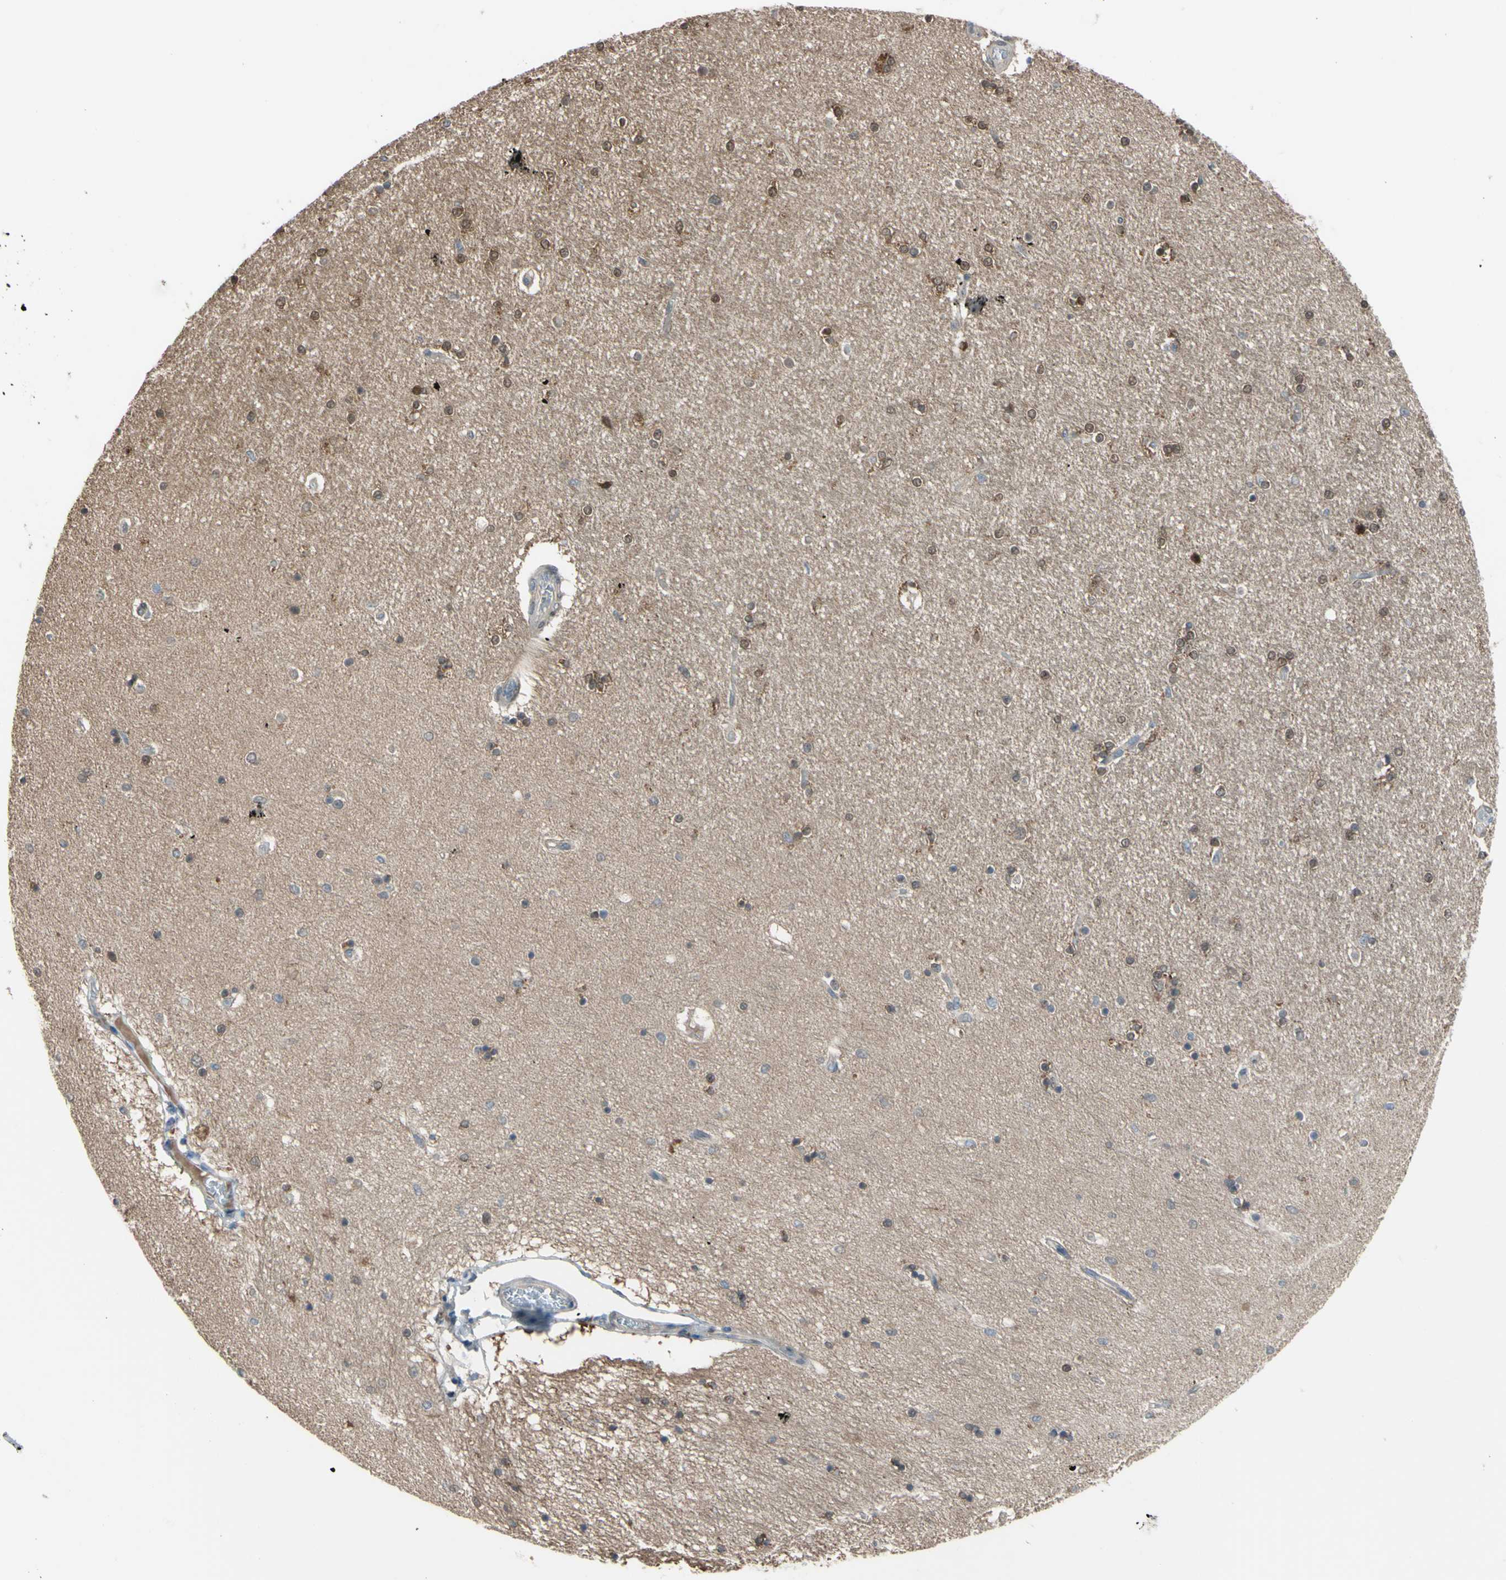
{"staining": {"intensity": "weak", "quantity": "<25%", "location": "nuclear"}, "tissue": "hippocampus", "cell_type": "Glial cells", "image_type": "normal", "snomed": [{"axis": "morphology", "description": "Normal tissue, NOS"}, {"axis": "topography", "description": "Hippocampus"}], "caption": "Hippocampus was stained to show a protein in brown. There is no significant positivity in glial cells. (Stains: DAB IHC with hematoxylin counter stain, Microscopy: brightfield microscopy at high magnification).", "gene": "YWHAQ", "patient": {"sex": "female", "age": 54}}